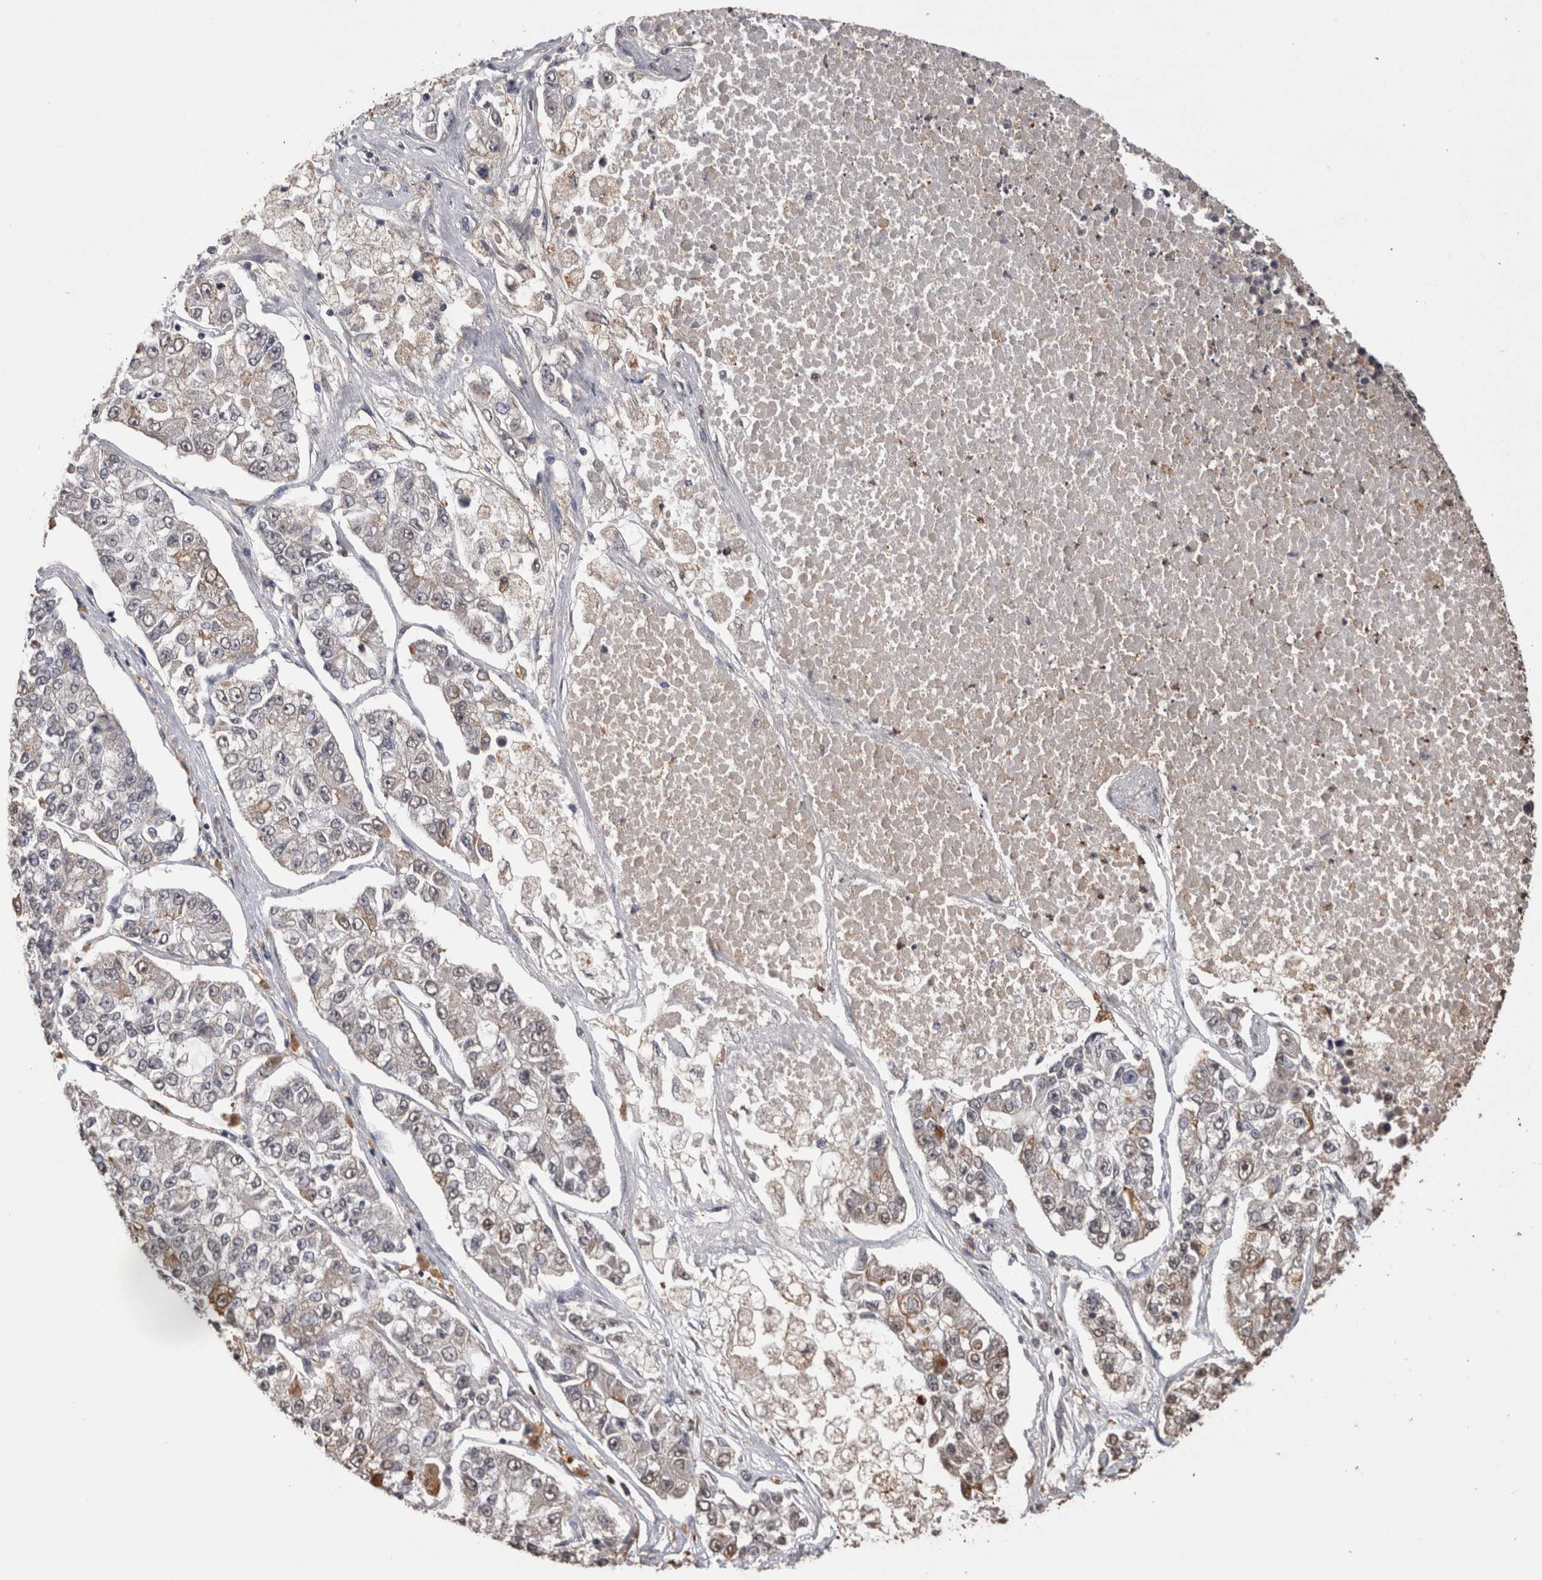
{"staining": {"intensity": "negative", "quantity": "none", "location": "none"}, "tissue": "lung cancer", "cell_type": "Tumor cells", "image_type": "cancer", "snomed": [{"axis": "morphology", "description": "Adenocarcinoma, NOS"}, {"axis": "topography", "description": "Lung"}], "caption": "Immunohistochemical staining of lung cancer (adenocarcinoma) exhibits no significant staining in tumor cells.", "gene": "GRK5", "patient": {"sex": "male", "age": 49}}